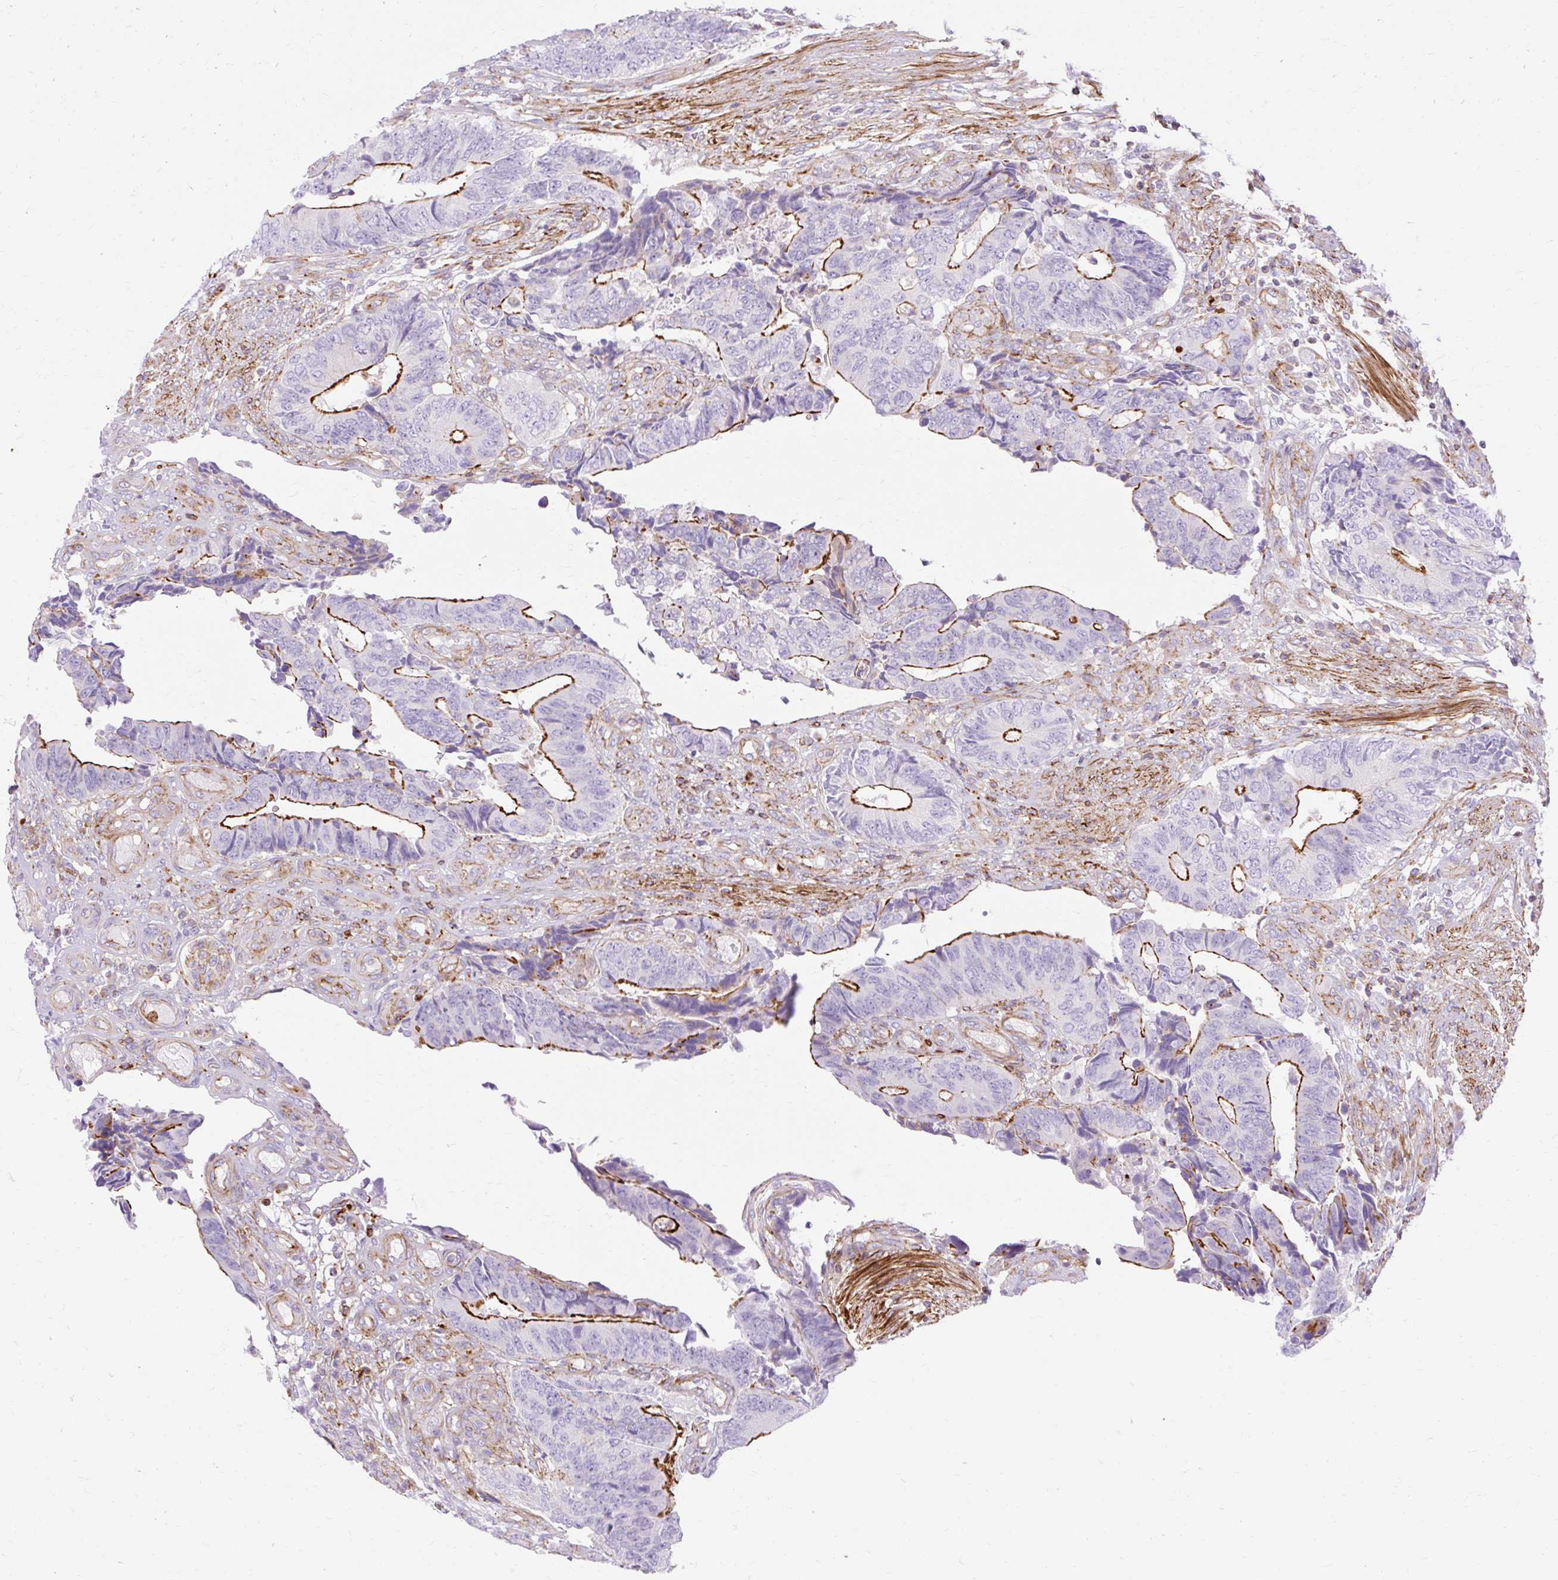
{"staining": {"intensity": "strong", "quantity": "25%-75%", "location": "cytoplasmic/membranous"}, "tissue": "colorectal cancer", "cell_type": "Tumor cells", "image_type": "cancer", "snomed": [{"axis": "morphology", "description": "Adenocarcinoma, NOS"}, {"axis": "topography", "description": "Colon"}], "caption": "Colorectal adenocarcinoma stained with a protein marker exhibits strong staining in tumor cells.", "gene": "CORO7-PAM16", "patient": {"sex": "male", "age": 87}}